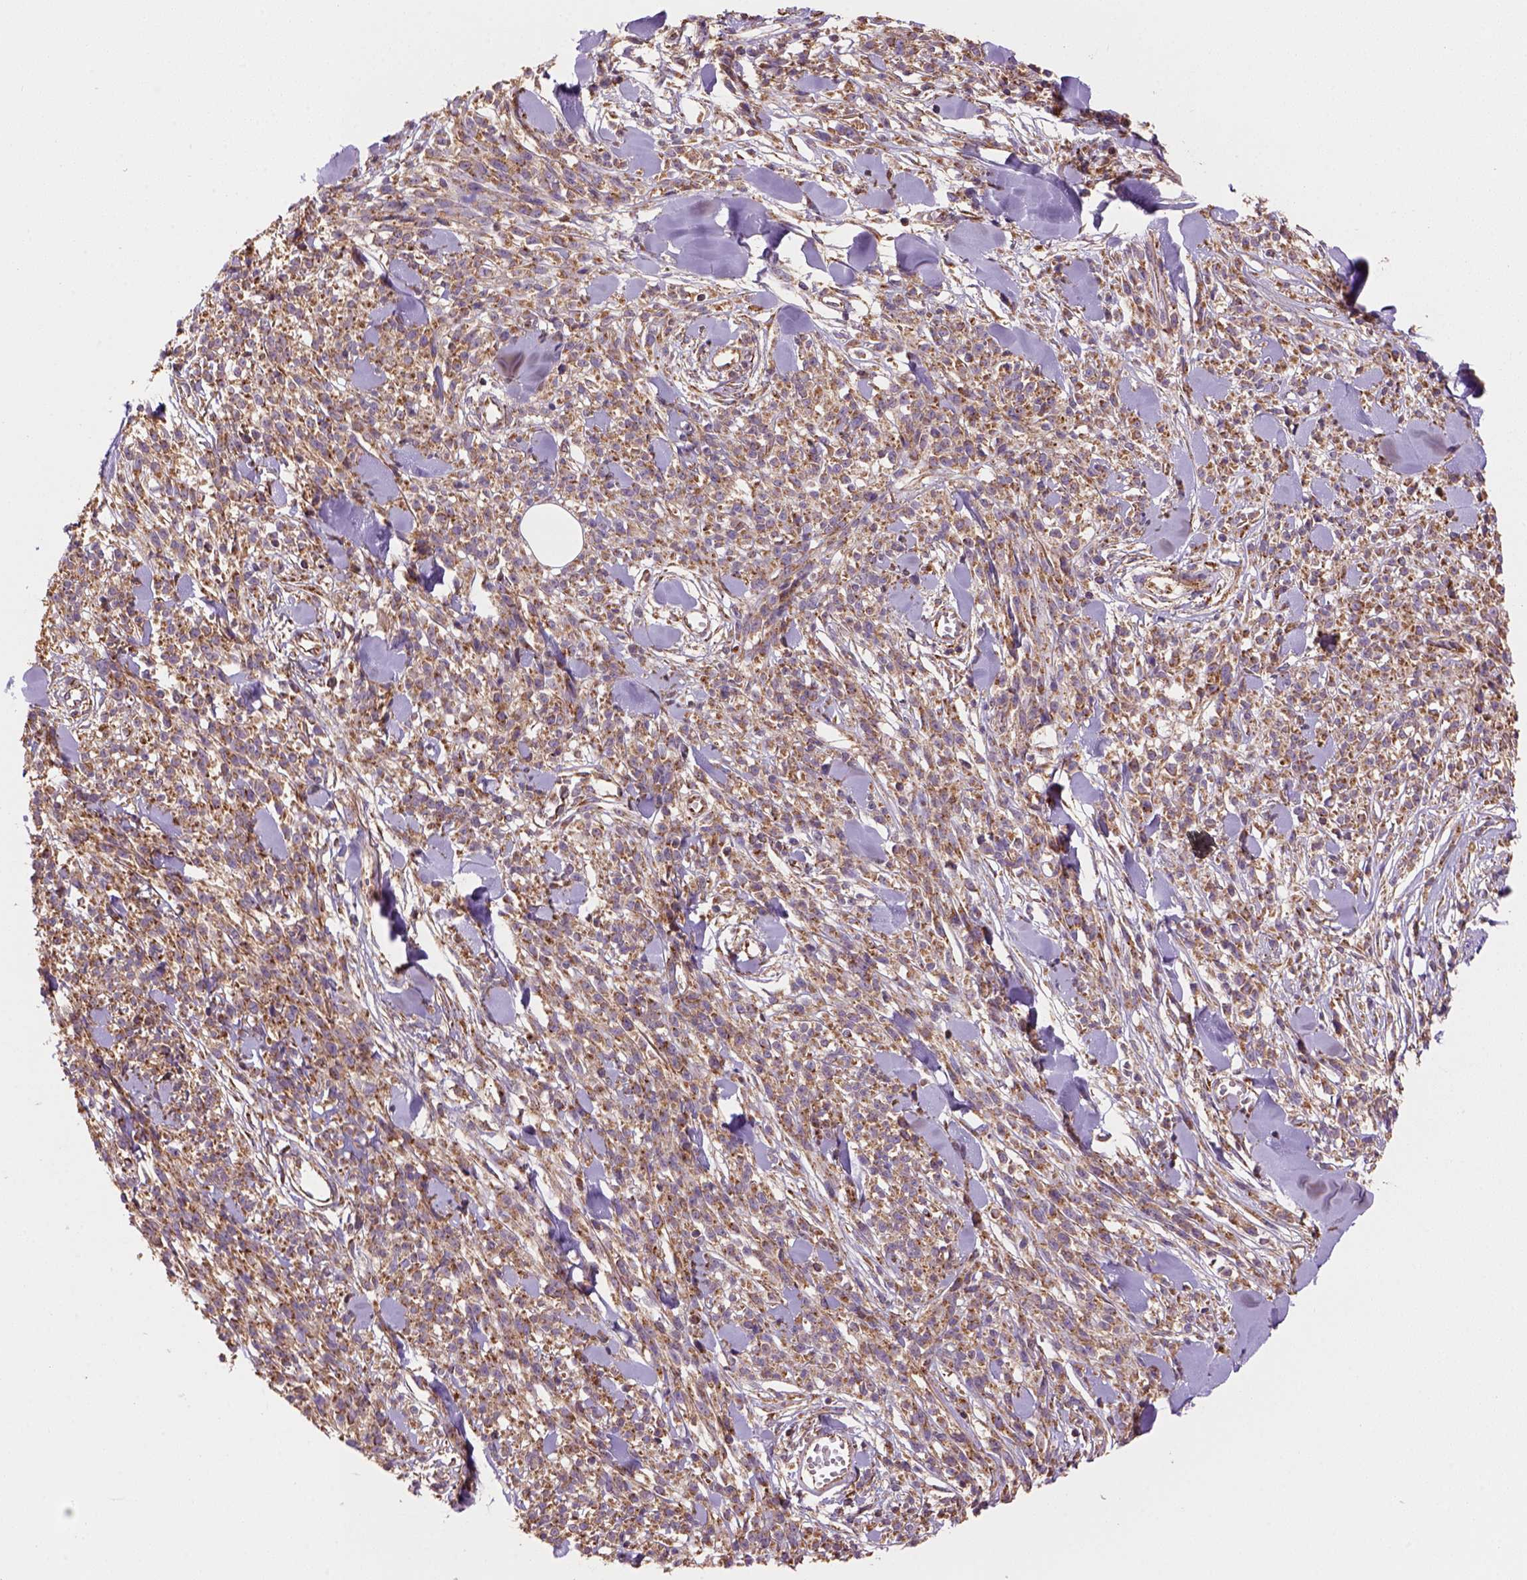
{"staining": {"intensity": "moderate", "quantity": "25%-75%", "location": "cytoplasmic/membranous"}, "tissue": "melanoma", "cell_type": "Tumor cells", "image_type": "cancer", "snomed": [{"axis": "morphology", "description": "Malignant melanoma, NOS"}, {"axis": "topography", "description": "Skin"}, {"axis": "topography", "description": "Skin of trunk"}], "caption": "This histopathology image demonstrates IHC staining of human melanoma, with medium moderate cytoplasmic/membranous positivity in approximately 25%-75% of tumor cells.", "gene": "WARS2", "patient": {"sex": "male", "age": 74}}